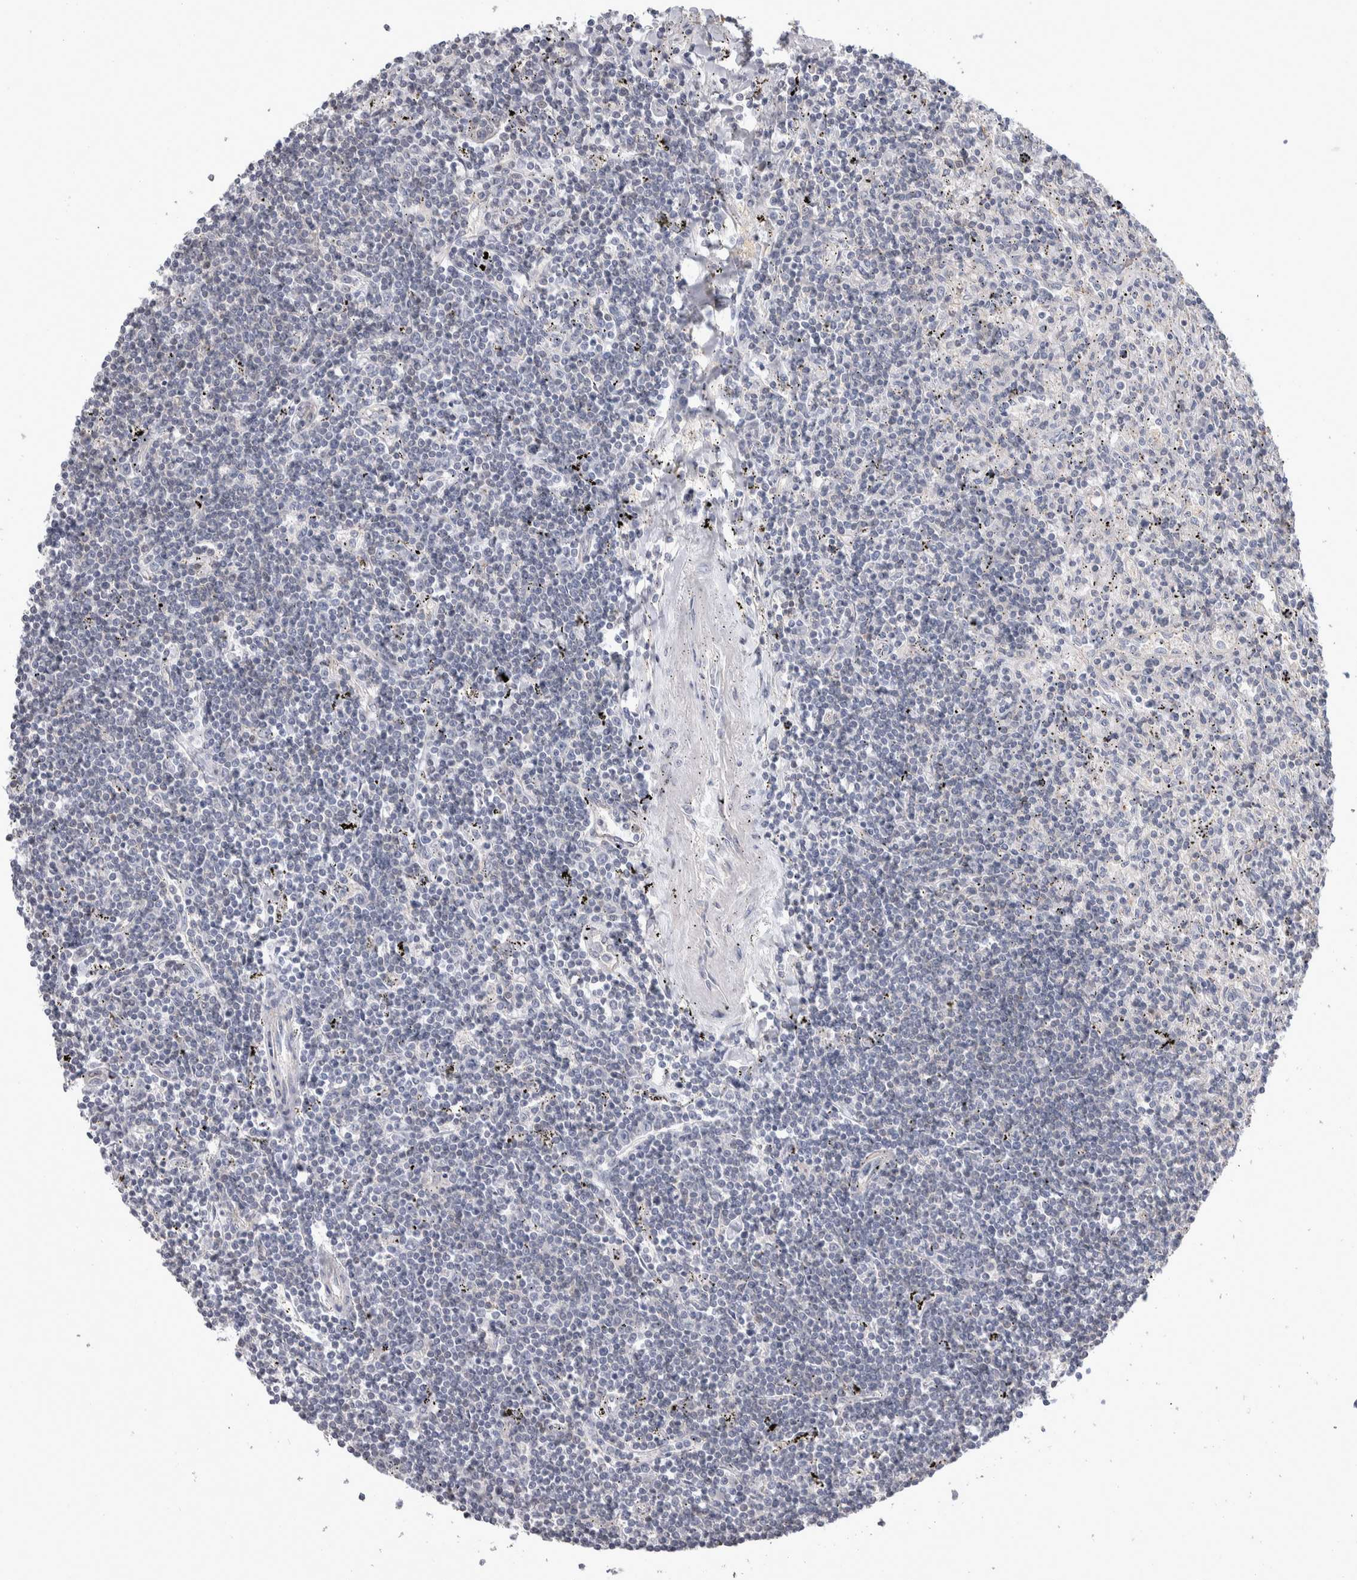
{"staining": {"intensity": "negative", "quantity": "none", "location": "none"}, "tissue": "lymphoma", "cell_type": "Tumor cells", "image_type": "cancer", "snomed": [{"axis": "morphology", "description": "Malignant lymphoma, non-Hodgkin's type, Low grade"}, {"axis": "topography", "description": "Spleen"}], "caption": "An immunohistochemistry histopathology image of malignant lymphoma, non-Hodgkin's type (low-grade) is shown. There is no staining in tumor cells of malignant lymphoma, non-Hodgkin's type (low-grade).", "gene": "TAX1BP1", "patient": {"sex": "male", "age": 76}}